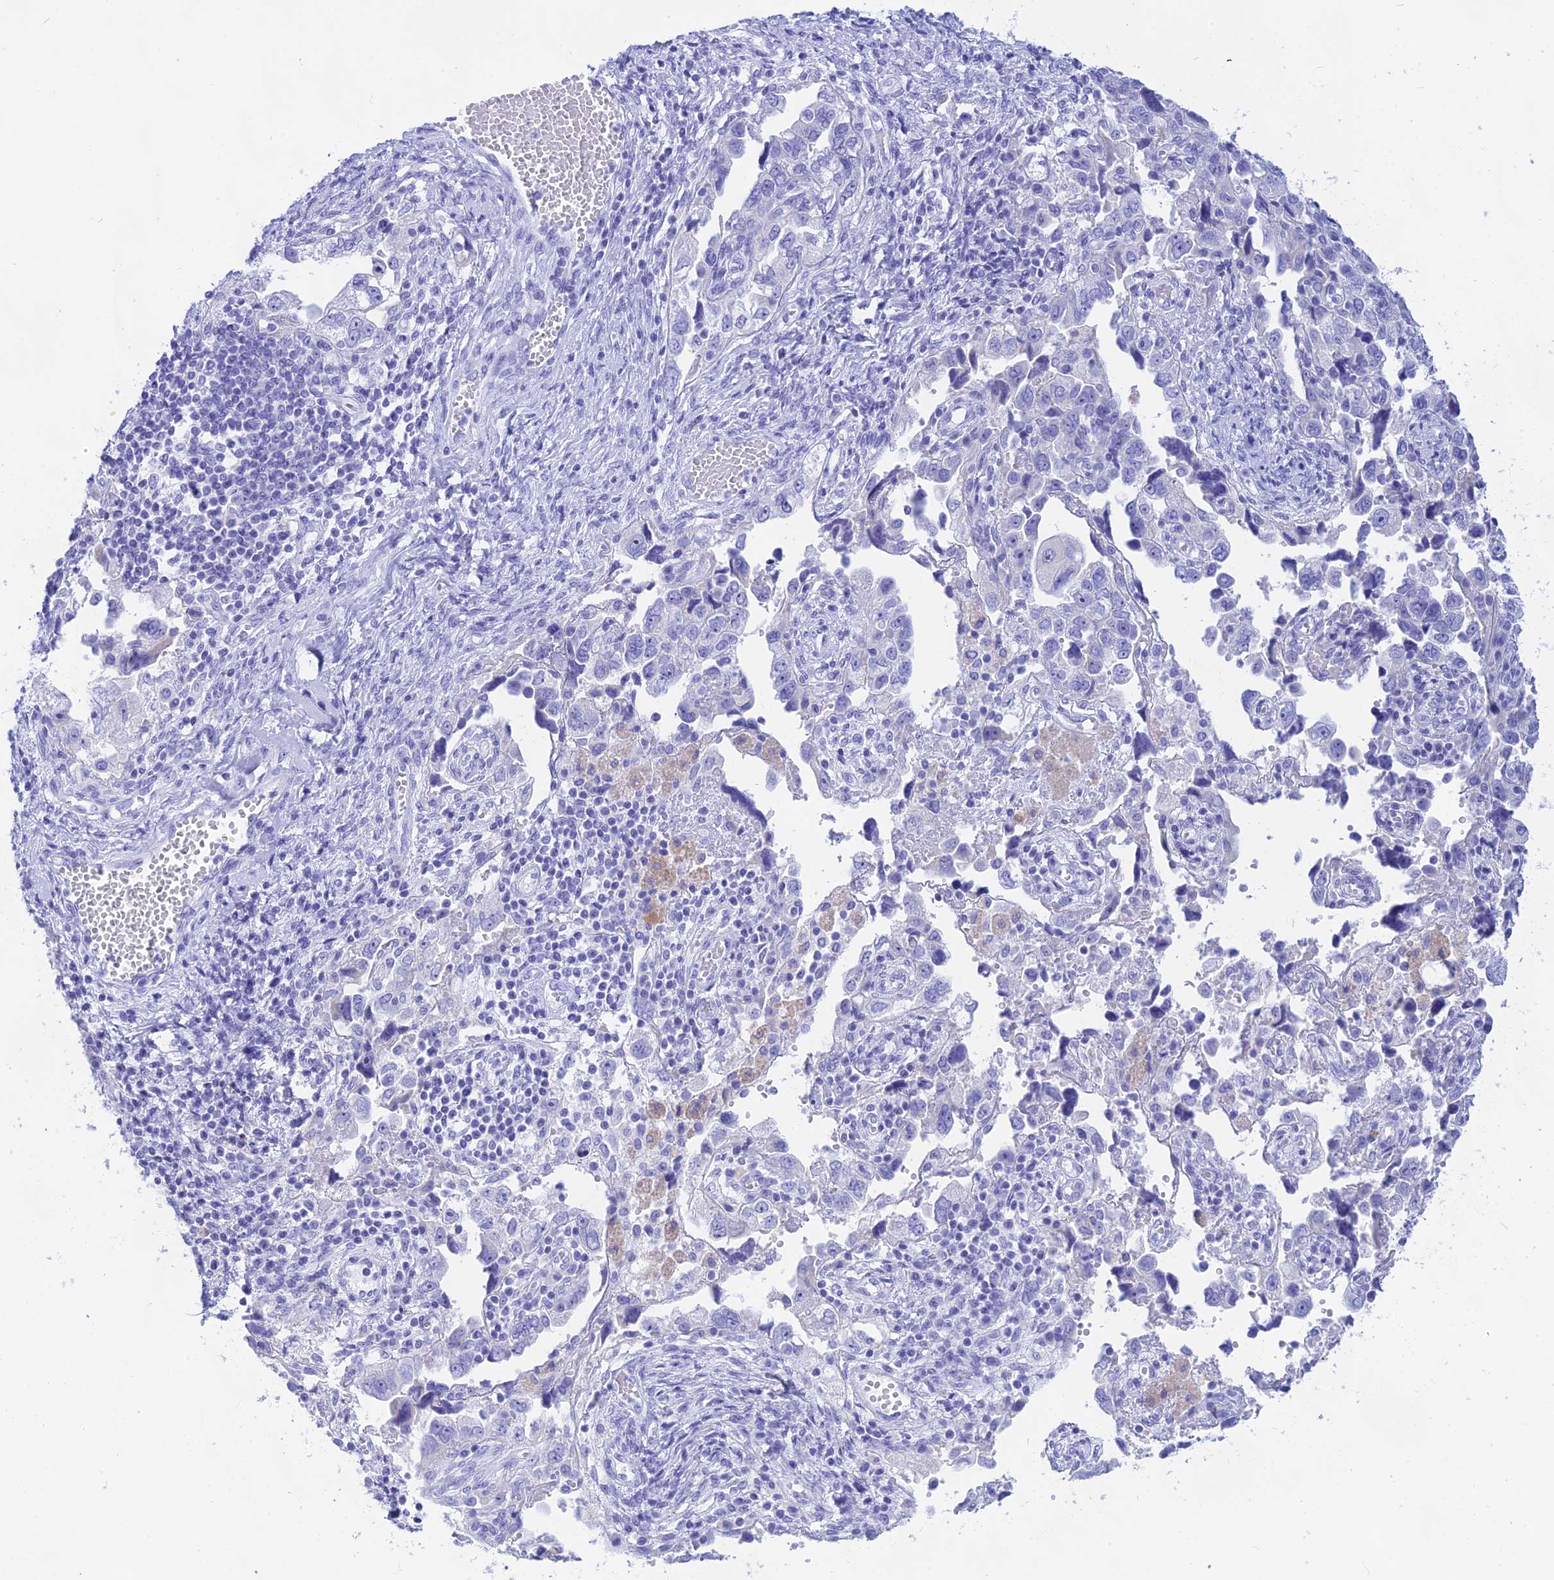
{"staining": {"intensity": "negative", "quantity": "none", "location": "none"}, "tissue": "ovarian cancer", "cell_type": "Tumor cells", "image_type": "cancer", "snomed": [{"axis": "morphology", "description": "Carcinoma, NOS"}, {"axis": "morphology", "description": "Cystadenocarcinoma, serous, NOS"}, {"axis": "topography", "description": "Ovary"}], "caption": "IHC image of human ovarian cancer stained for a protein (brown), which shows no staining in tumor cells.", "gene": "ISCA1", "patient": {"sex": "female", "age": 69}}